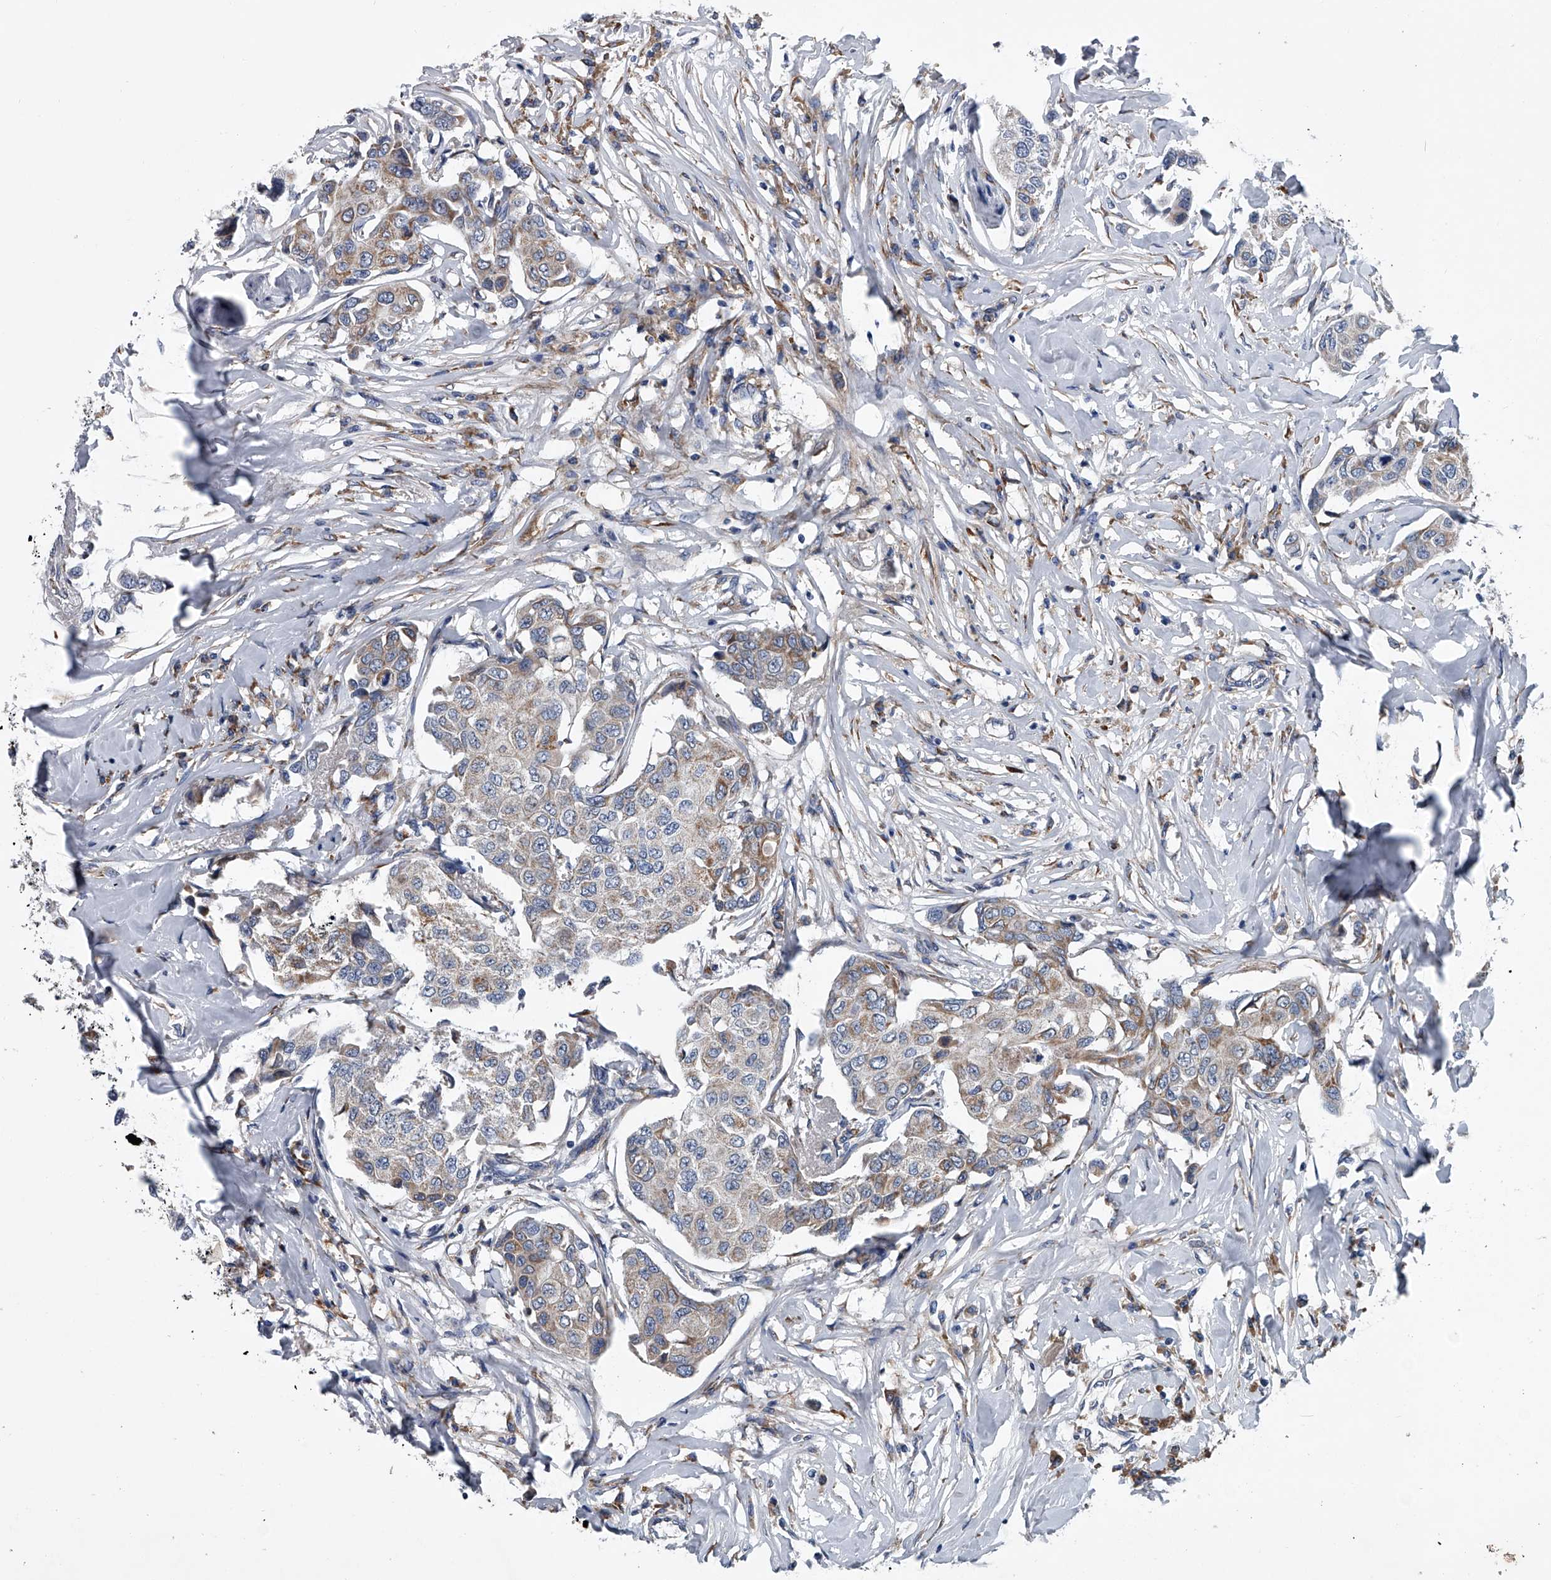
{"staining": {"intensity": "weak", "quantity": "<25%", "location": "cytoplasmic/membranous"}, "tissue": "breast cancer", "cell_type": "Tumor cells", "image_type": "cancer", "snomed": [{"axis": "morphology", "description": "Duct carcinoma"}, {"axis": "topography", "description": "Breast"}], "caption": "A micrograph of human intraductal carcinoma (breast) is negative for staining in tumor cells.", "gene": "ABCG1", "patient": {"sex": "female", "age": 80}}